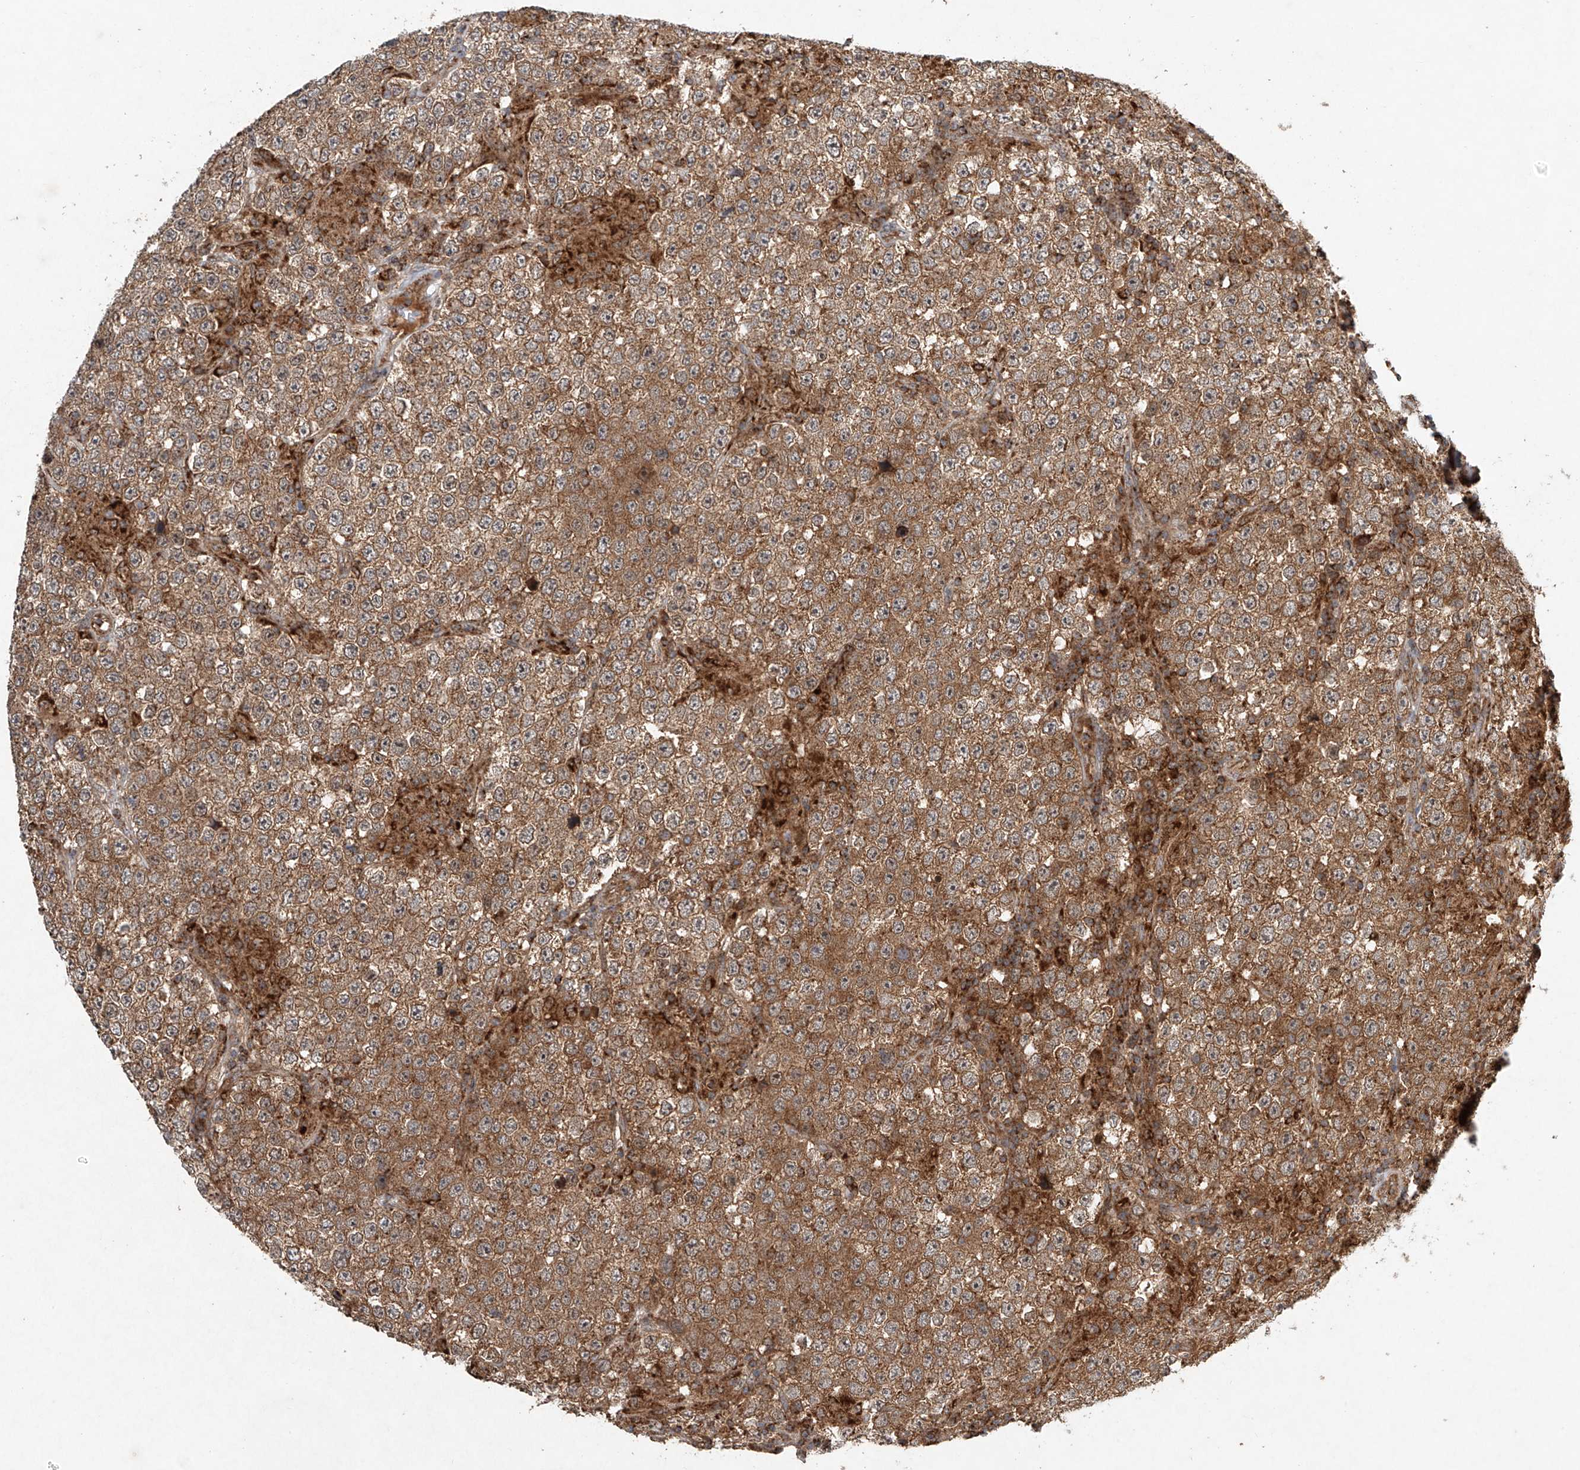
{"staining": {"intensity": "moderate", "quantity": ">75%", "location": "cytoplasmic/membranous"}, "tissue": "testis cancer", "cell_type": "Tumor cells", "image_type": "cancer", "snomed": [{"axis": "morphology", "description": "Normal tissue, NOS"}, {"axis": "morphology", "description": "Urothelial carcinoma, High grade"}, {"axis": "morphology", "description": "Seminoma, NOS"}, {"axis": "morphology", "description": "Carcinoma, Embryonal, NOS"}, {"axis": "topography", "description": "Urinary bladder"}, {"axis": "topography", "description": "Testis"}], "caption": "There is medium levels of moderate cytoplasmic/membranous staining in tumor cells of testis cancer (high-grade urothelial carcinoma), as demonstrated by immunohistochemical staining (brown color).", "gene": "DCAF11", "patient": {"sex": "male", "age": 41}}